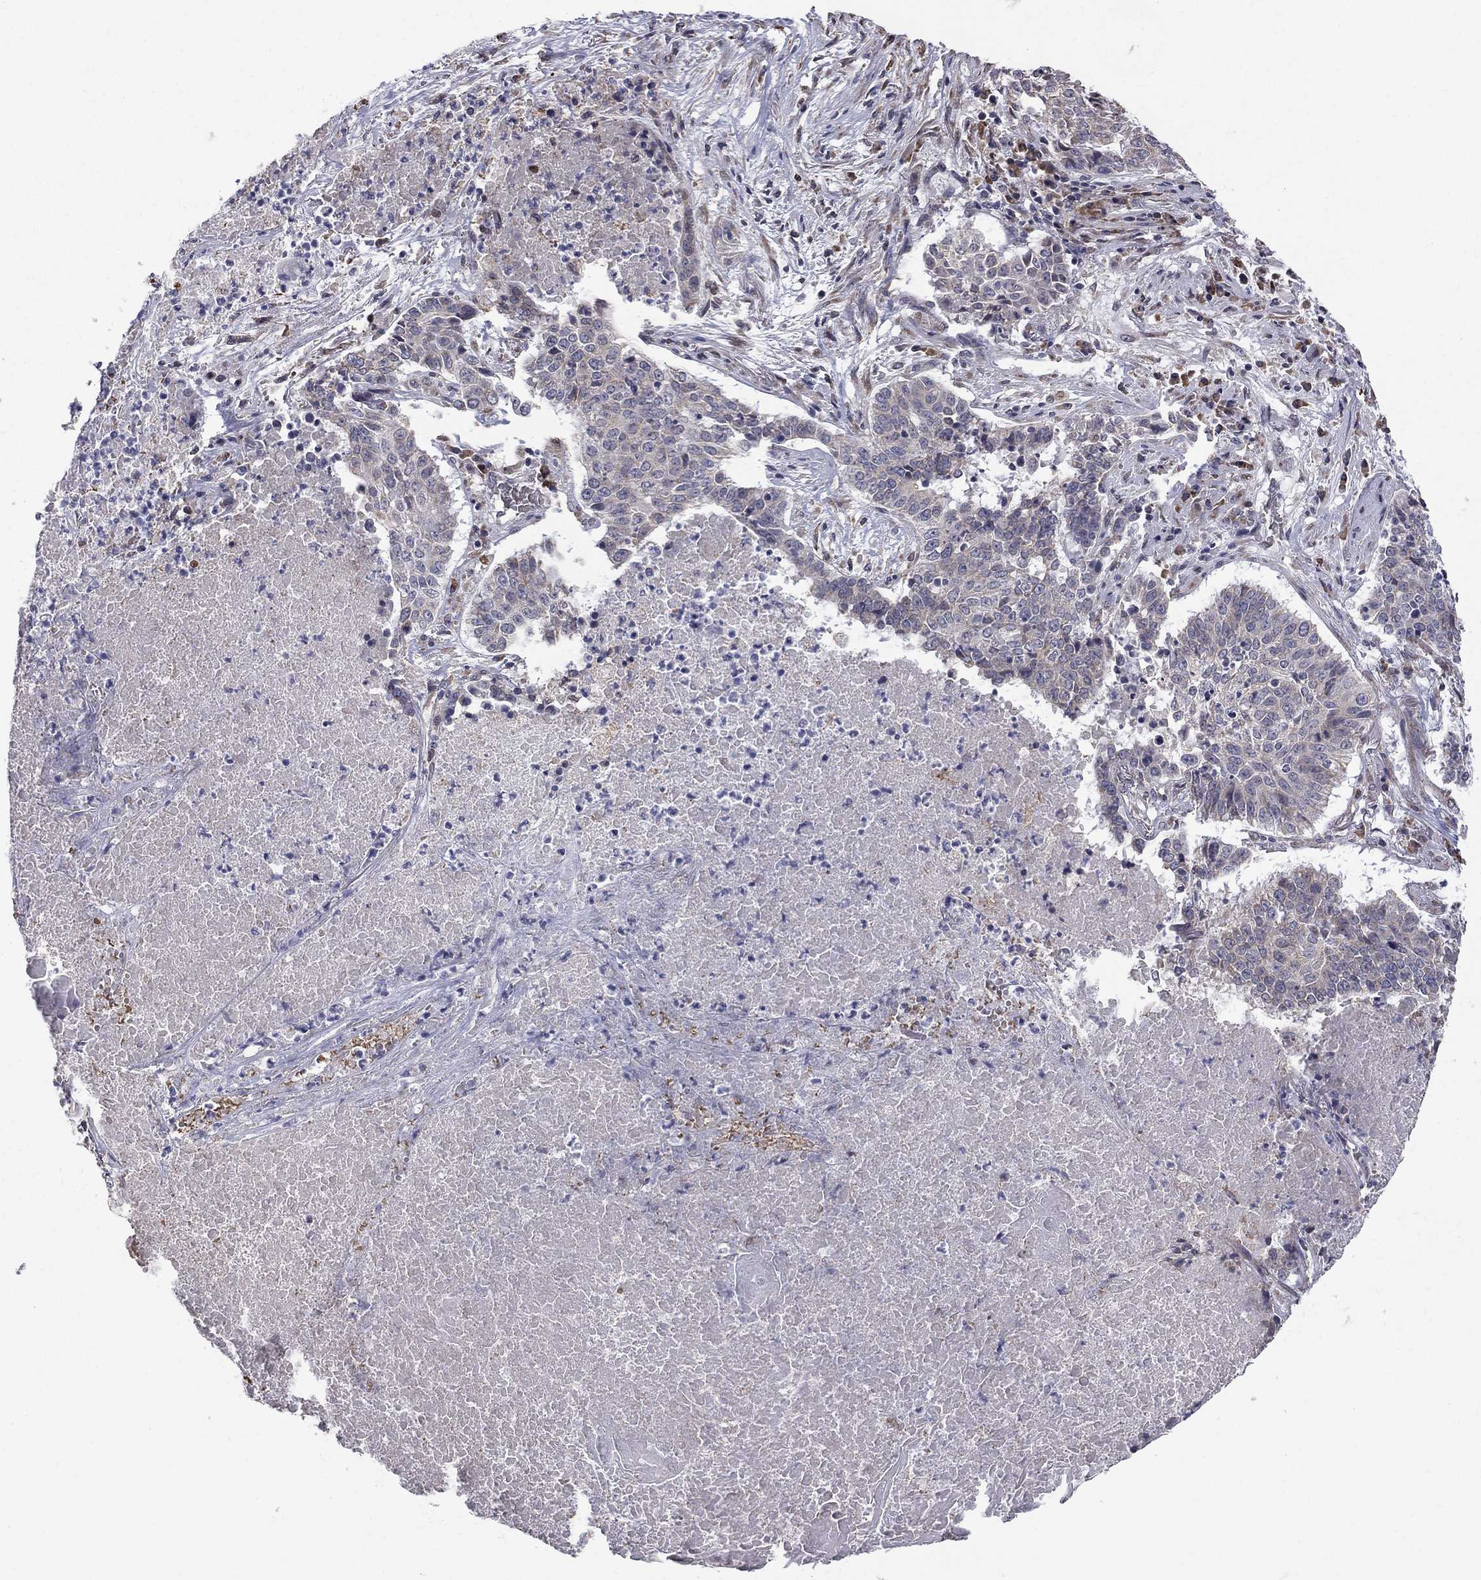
{"staining": {"intensity": "negative", "quantity": "none", "location": "none"}, "tissue": "lung cancer", "cell_type": "Tumor cells", "image_type": "cancer", "snomed": [{"axis": "morphology", "description": "Squamous cell carcinoma, NOS"}, {"axis": "topography", "description": "Lung"}], "caption": "Tumor cells are negative for protein expression in human squamous cell carcinoma (lung). (Brightfield microscopy of DAB IHC at high magnification).", "gene": "HSPB2", "patient": {"sex": "male", "age": 64}}